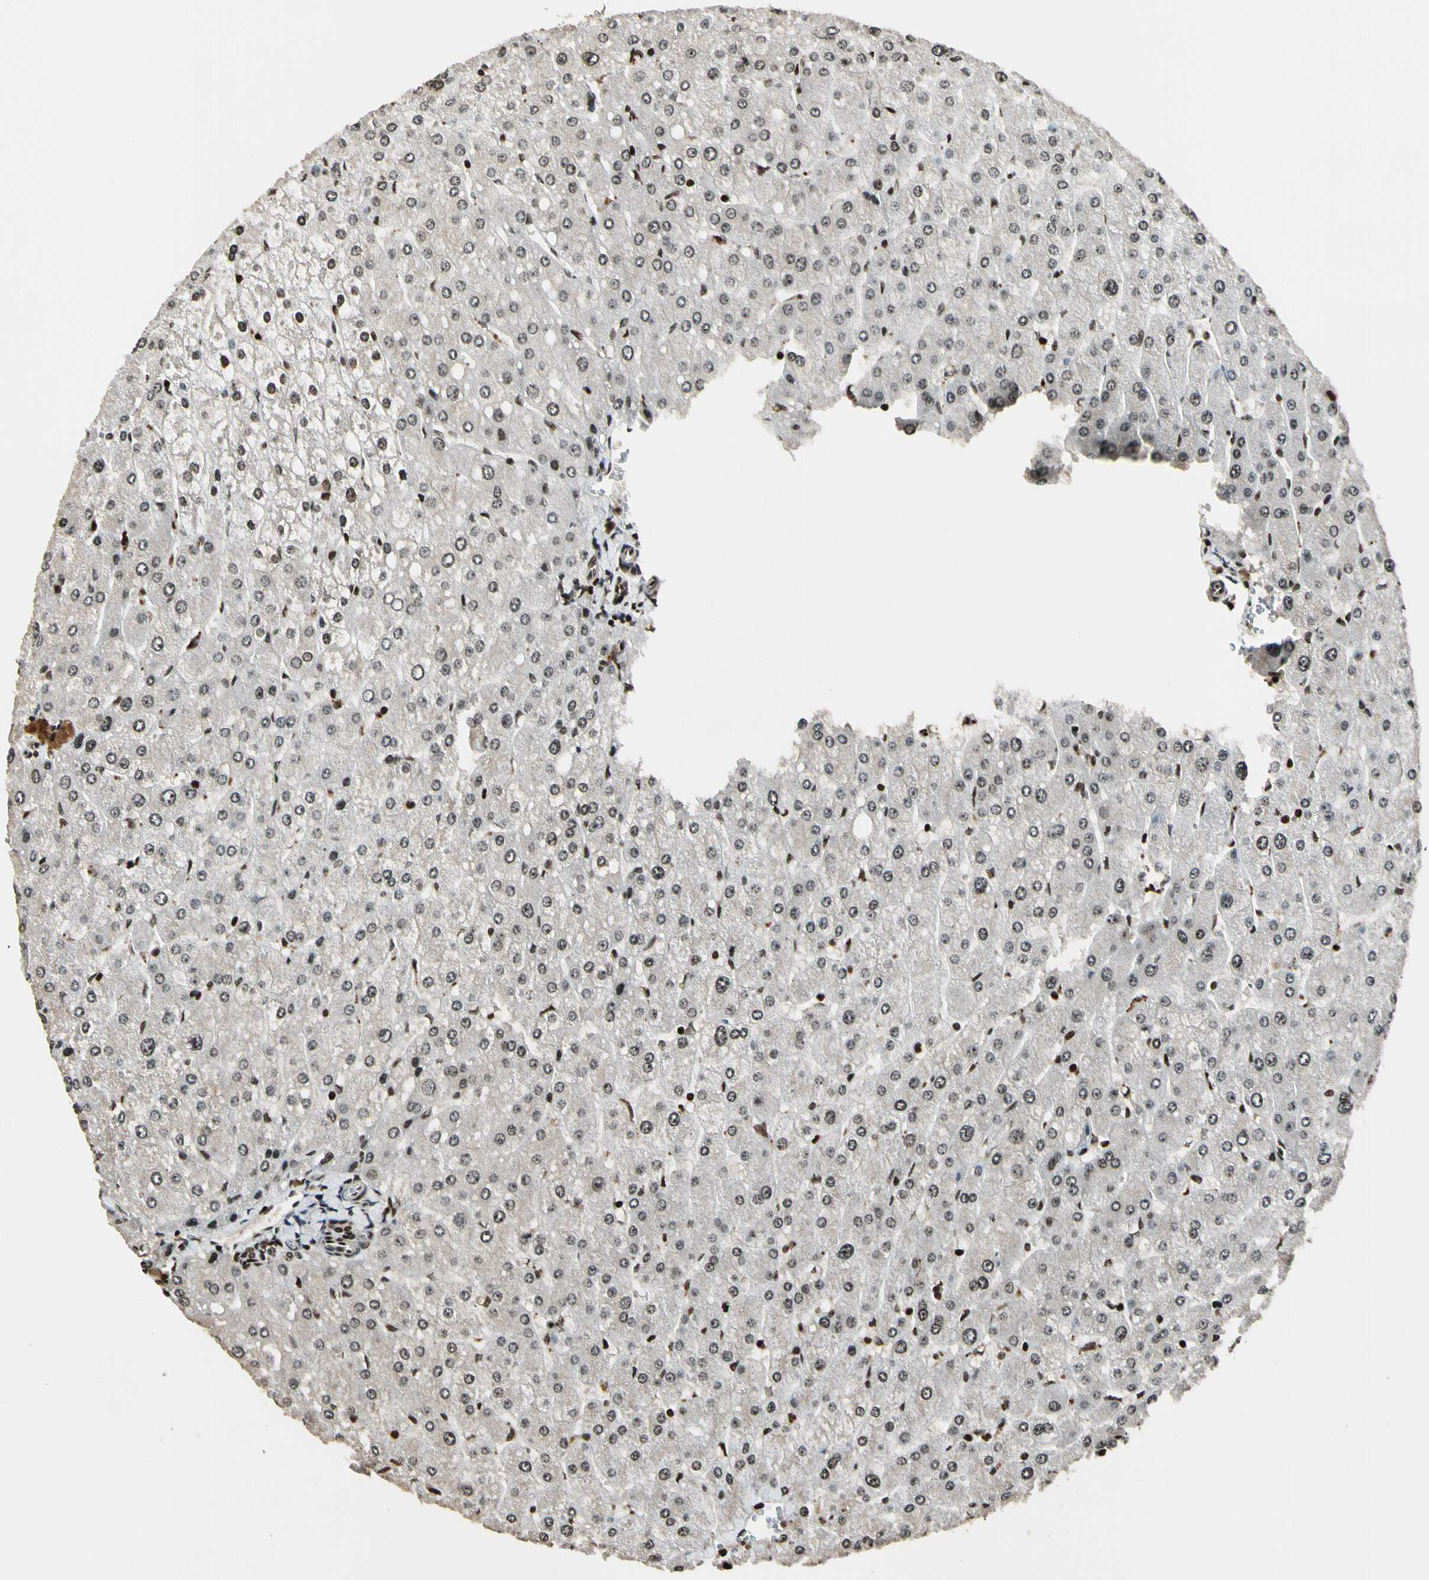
{"staining": {"intensity": "weak", "quantity": "25%-75%", "location": "cytoplasmic/membranous,nuclear"}, "tissue": "liver", "cell_type": "Cholangiocytes", "image_type": "normal", "snomed": [{"axis": "morphology", "description": "Normal tissue, NOS"}, {"axis": "topography", "description": "Liver"}], "caption": "Immunohistochemistry micrograph of normal liver stained for a protein (brown), which shows low levels of weak cytoplasmic/membranous,nuclear staining in approximately 25%-75% of cholangiocytes.", "gene": "TSHZ3", "patient": {"sex": "male", "age": 55}}